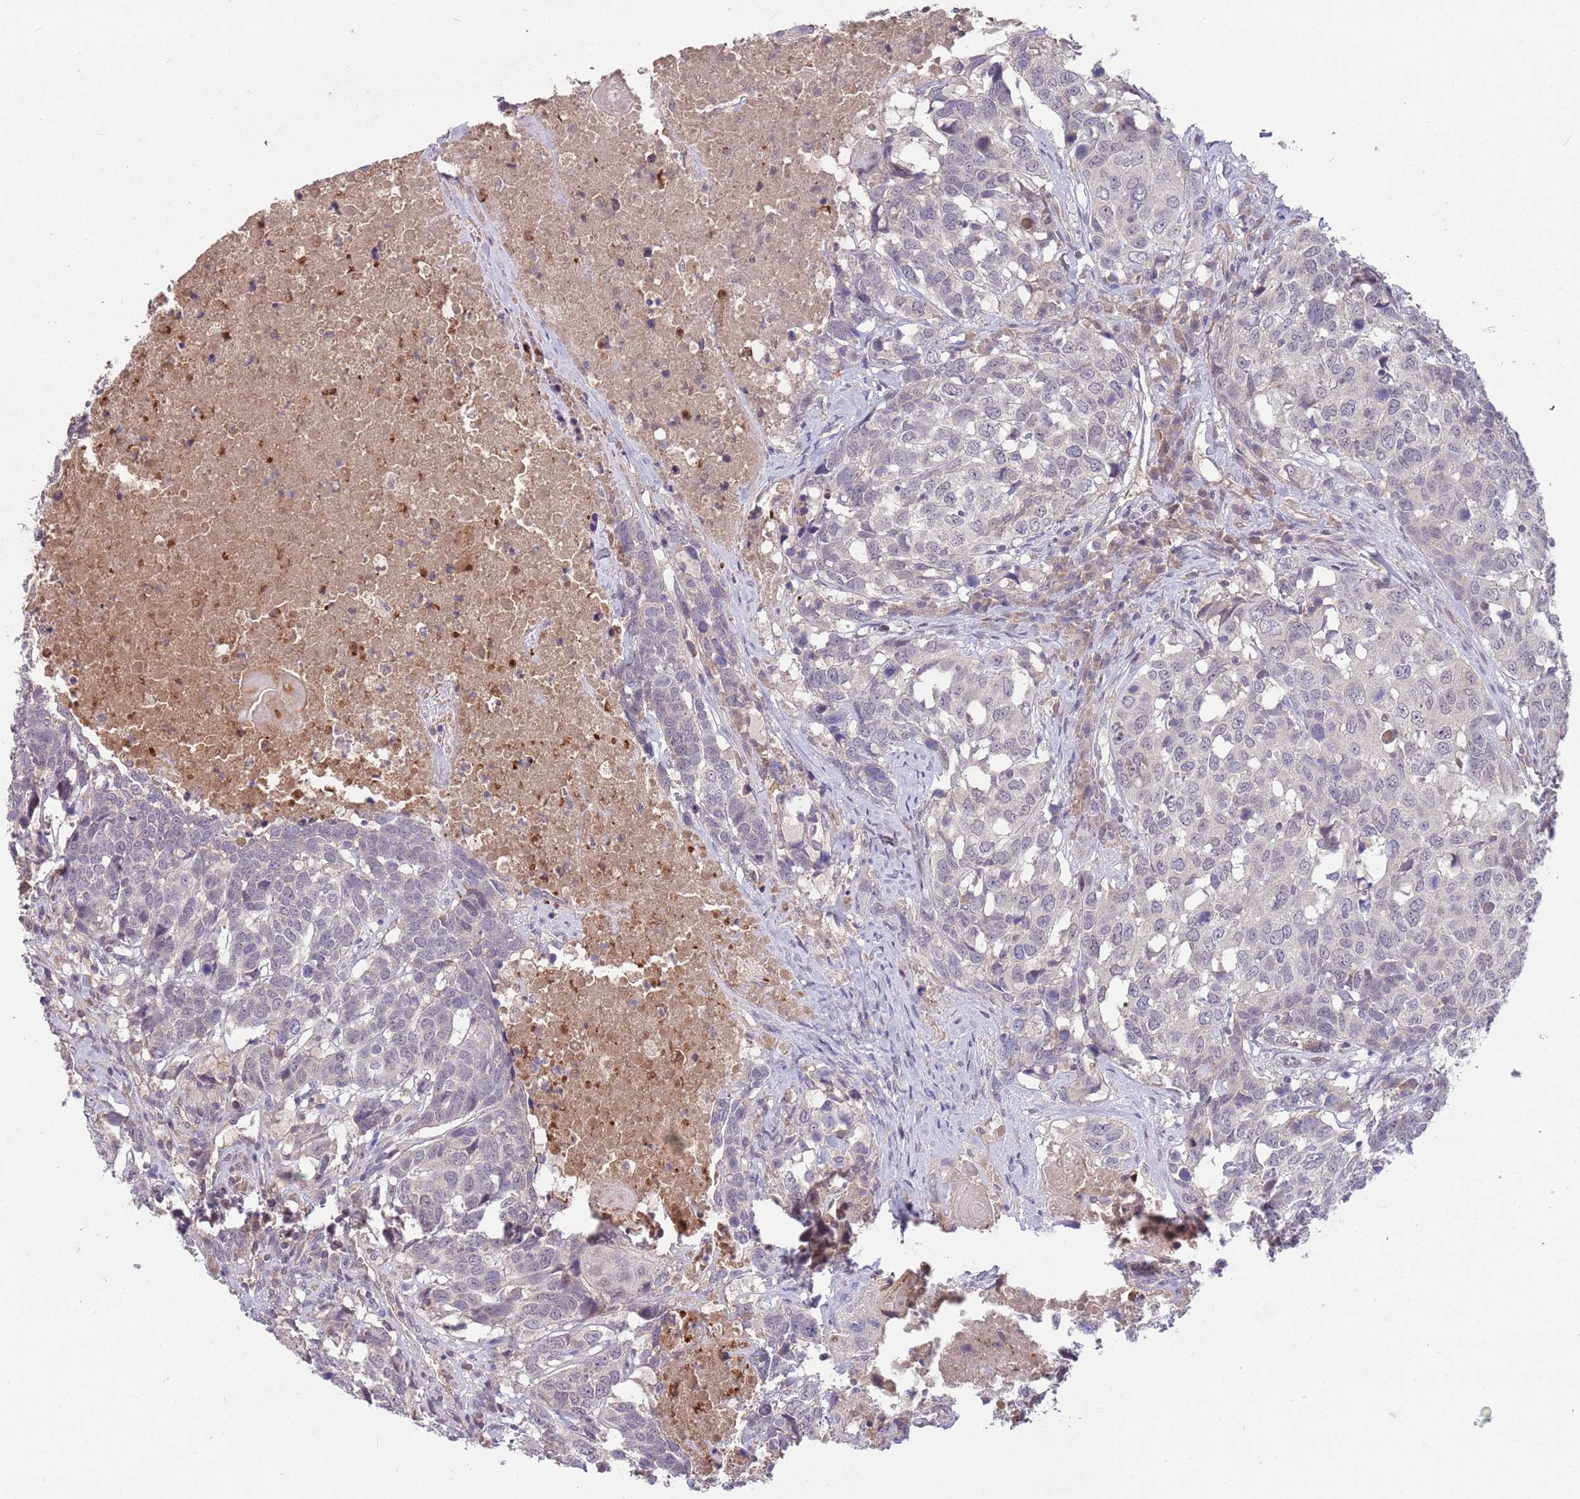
{"staining": {"intensity": "negative", "quantity": "none", "location": "none"}, "tissue": "head and neck cancer", "cell_type": "Tumor cells", "image_type": "cancer", "snomed": [{"axis": "morphology", "description": "Squamous cell carcinoma, NOS"}, {"axis": "topography", "description": "Head-Neck"}], "caption": "A micrograph of human squamous cell carcinoma (head and neck) is negative for staining in tumor cells.", "gene": "MEI1", "patient": {"sex": "male", "age": 66}}